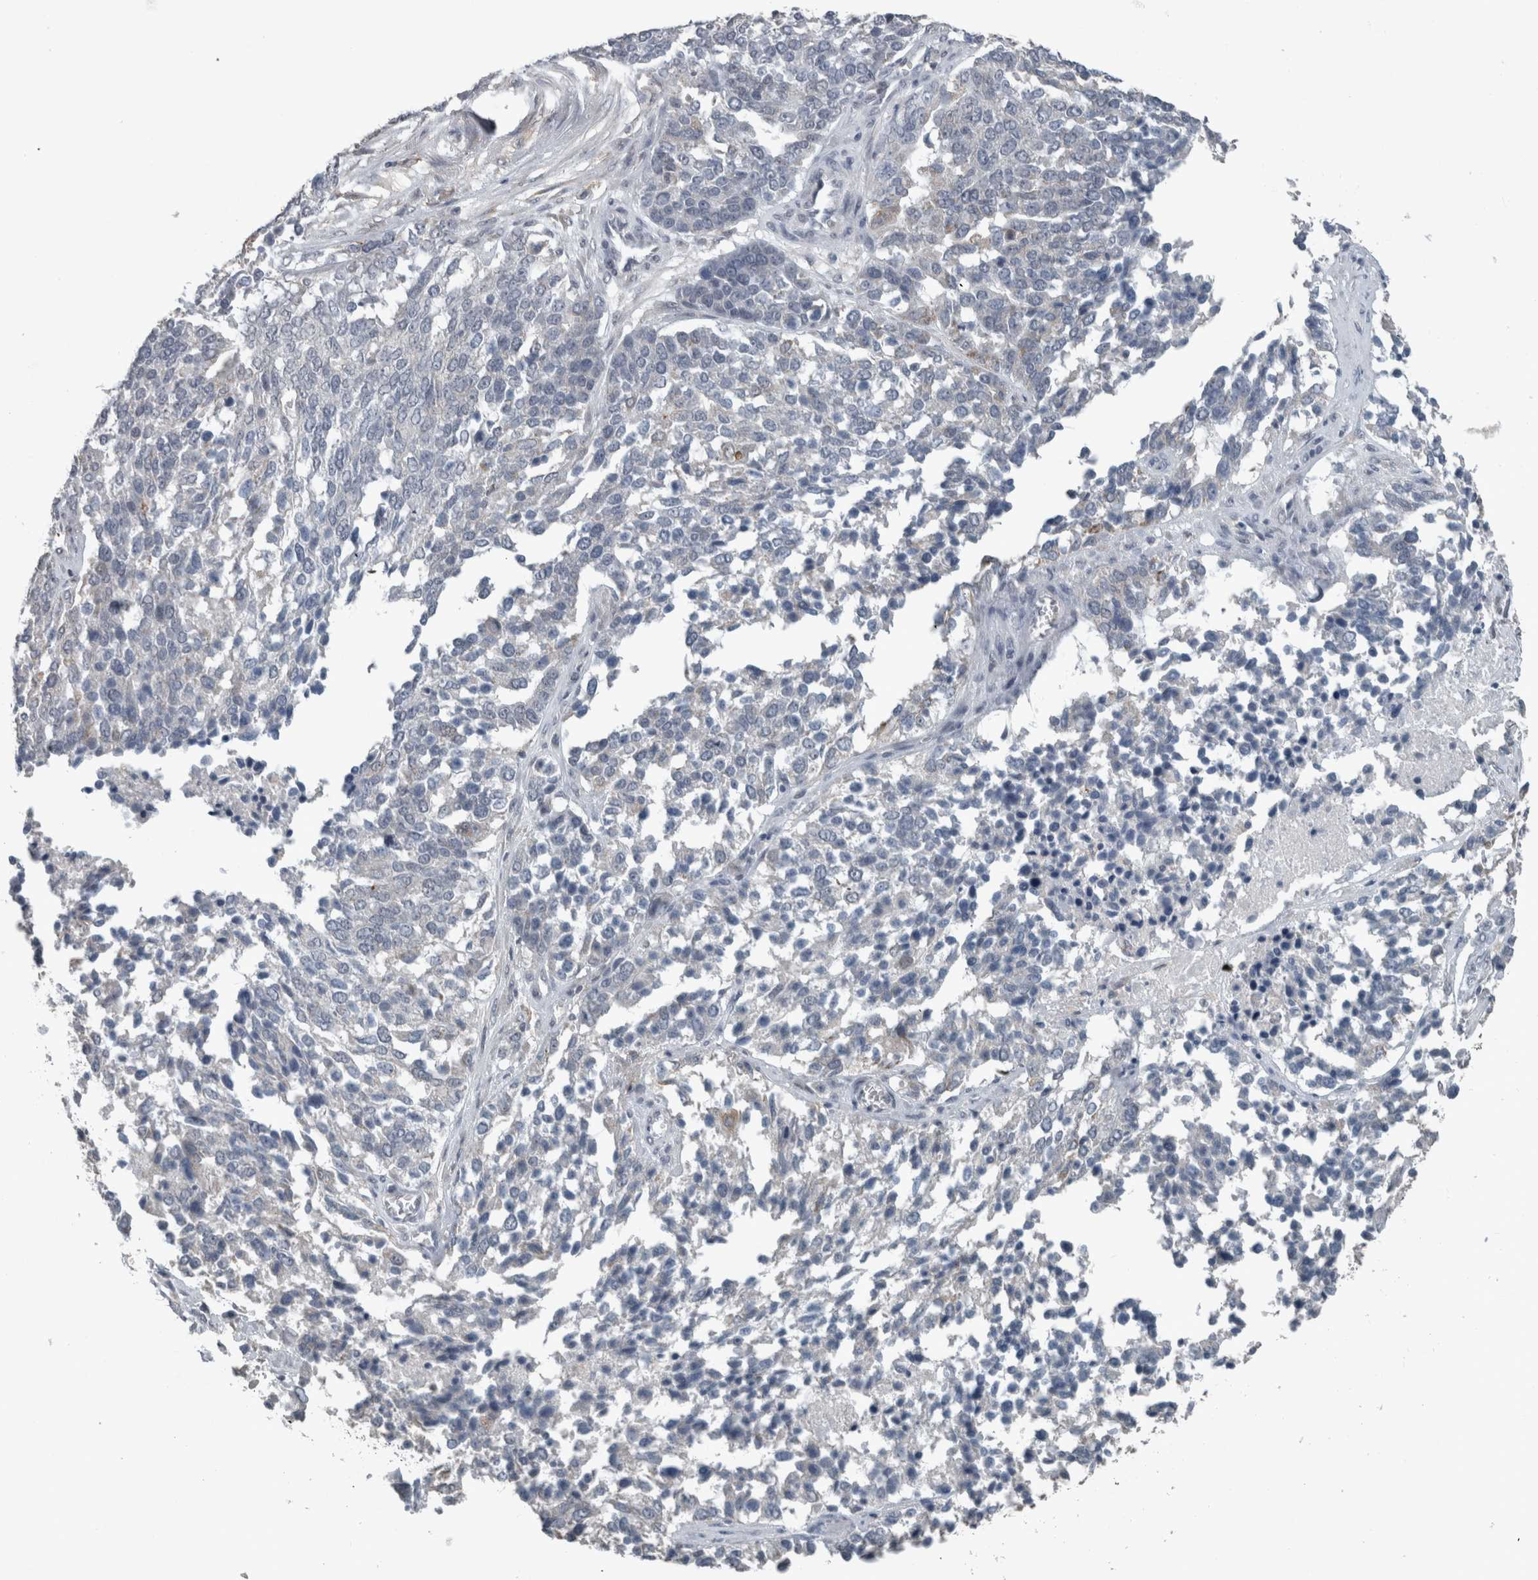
{"staining": {"intensity": "negative", "quantity": "none", "location": "none"}, "tissue": "ovarian cancer", "cell_type": "Tumor cells", "image_type": "cancer", "snomed": [{"axis": "morphology", "description": "Cystadenocarcinoma, serous, NOS"}, {"axis": "topography", "description": "Ovary"}], "caption": "This histopathology image is of ovarian cancer (serous cystadenocarcinoma) stained with IHC to label a protein in brown with the nuclei are counter-stained blue. There is no staining in tumor cells.", "gene": "ACSF2", "patient": {"sex": "female", "age": 44}}